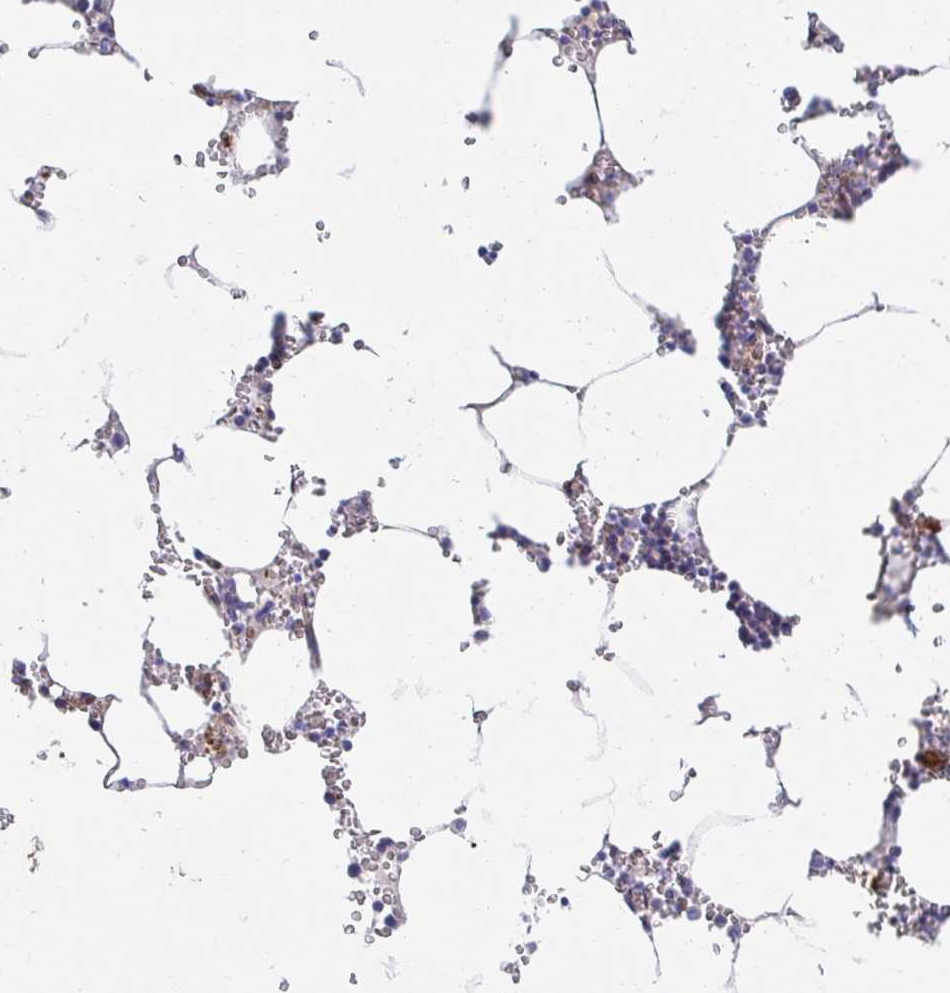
{"staining": {"intensity": "moderate", "quantity": "<25%", "location": "cytoplasmic/membranous"}, "tissue": "bone marrow", "cell_type": "Hematopoietic cells", "image_type": "normal", "snomed": [{"axis": "morphology", "description": "Normal tissue, NOS"}, {"axis": "topography", "description": "Bone marrow"}], "caption": "Brown immunohistochemical staining in unremarkable bone marrow exhibits moderate cytoplasmic/membranous expression in about <25% of hematopoietic cells. The staining was performed using DAB to visualize the protein expression in brown, while the nuclei were stained in blue with hematoxylin (Magnification: 20x).", "gene": "CTTN", "patient": {"sex": "male", "age": 54}}